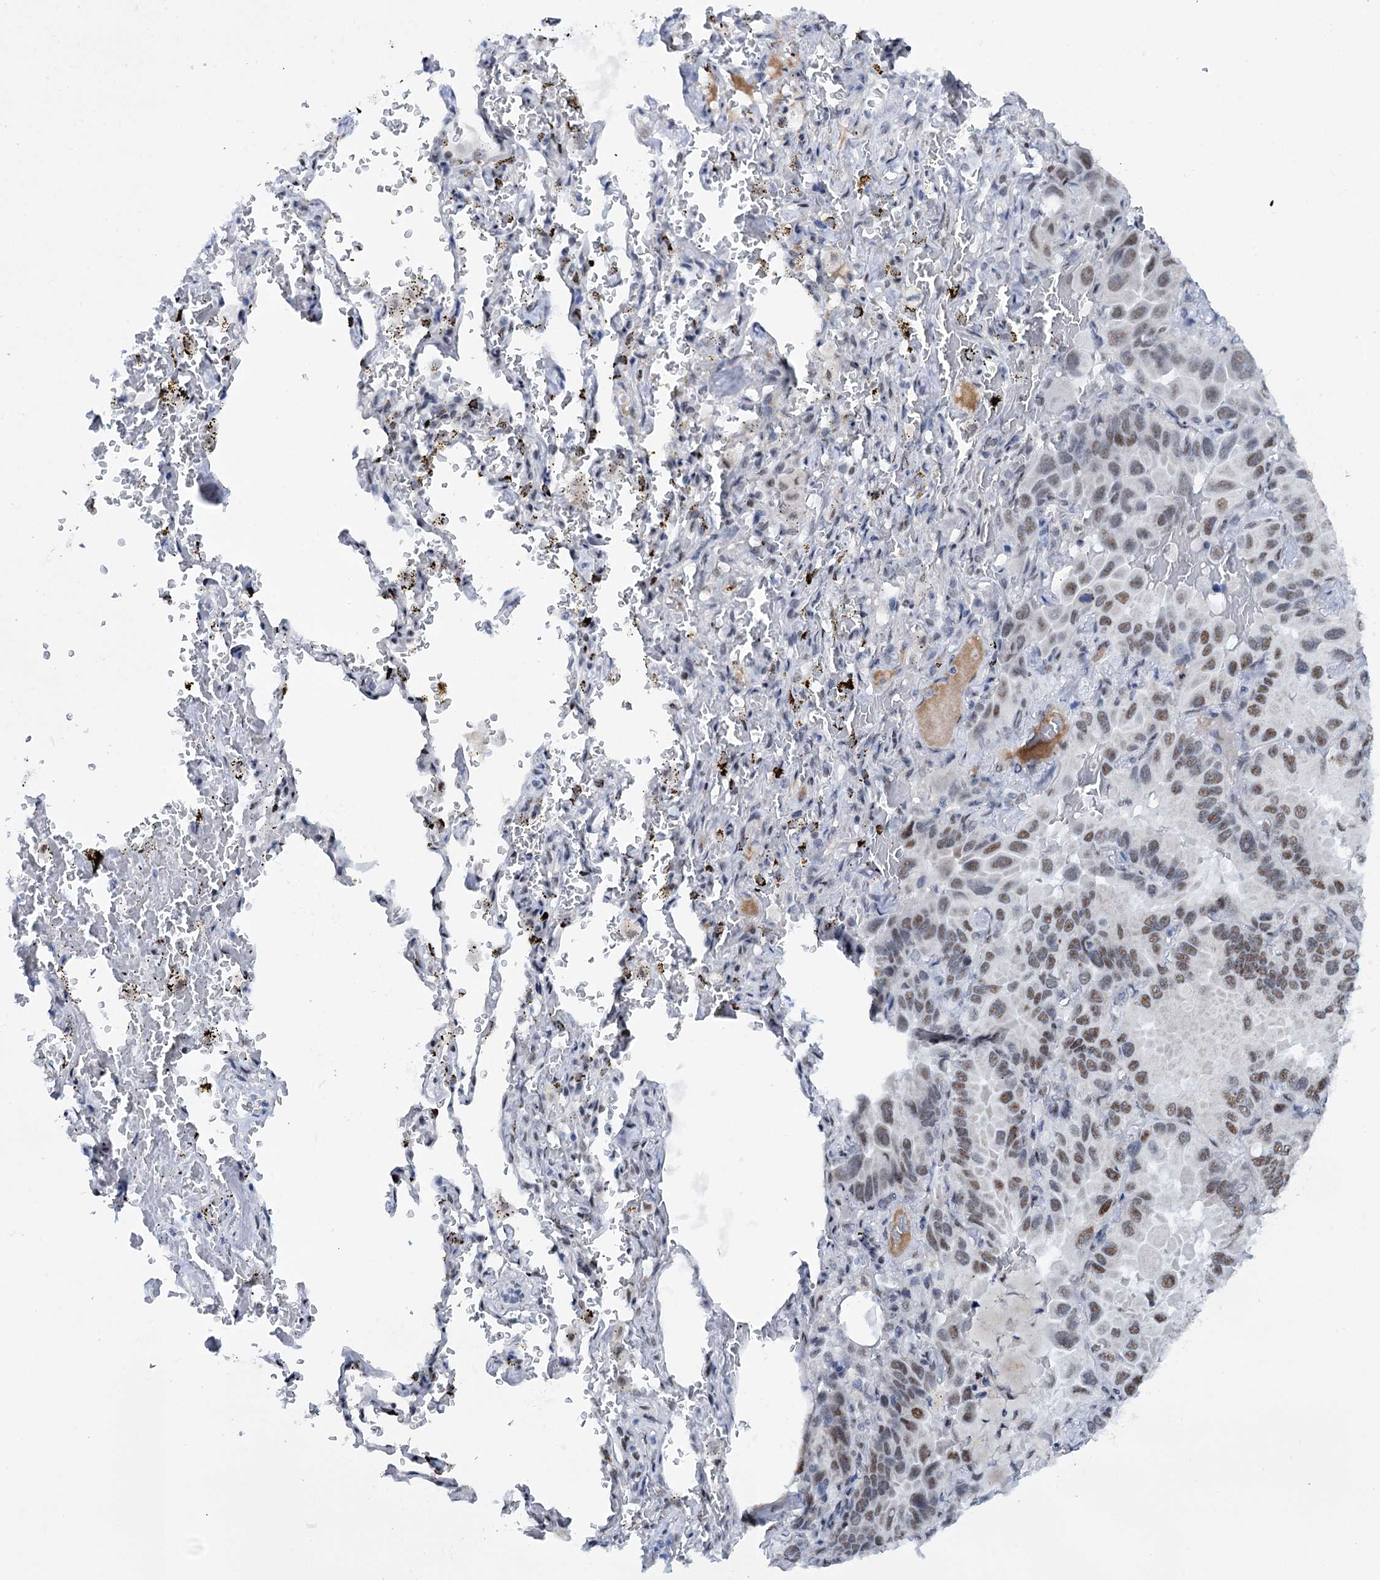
{"staining": {"intensity": "moderate", "quantity": ">75%", "location": "nuclear"}, "tissue": "lung cancer", "cell_type": "Tumor cells", "image_type": "cancer", "snomed": [{"axis": "morphology", "description": "Adenocarcinoma, NOS"}, {"axis": "topography", "description": "Lung"}], "caption": "The histopathology image exhibits immunohistochemical staining of lung cancer (adenocarcinoma). There is moderate nuclear expression is appreciated in approximately >75% of tumor cells.", "gene": "SREK1", "patient": {"sex": "male", "age": 64}}